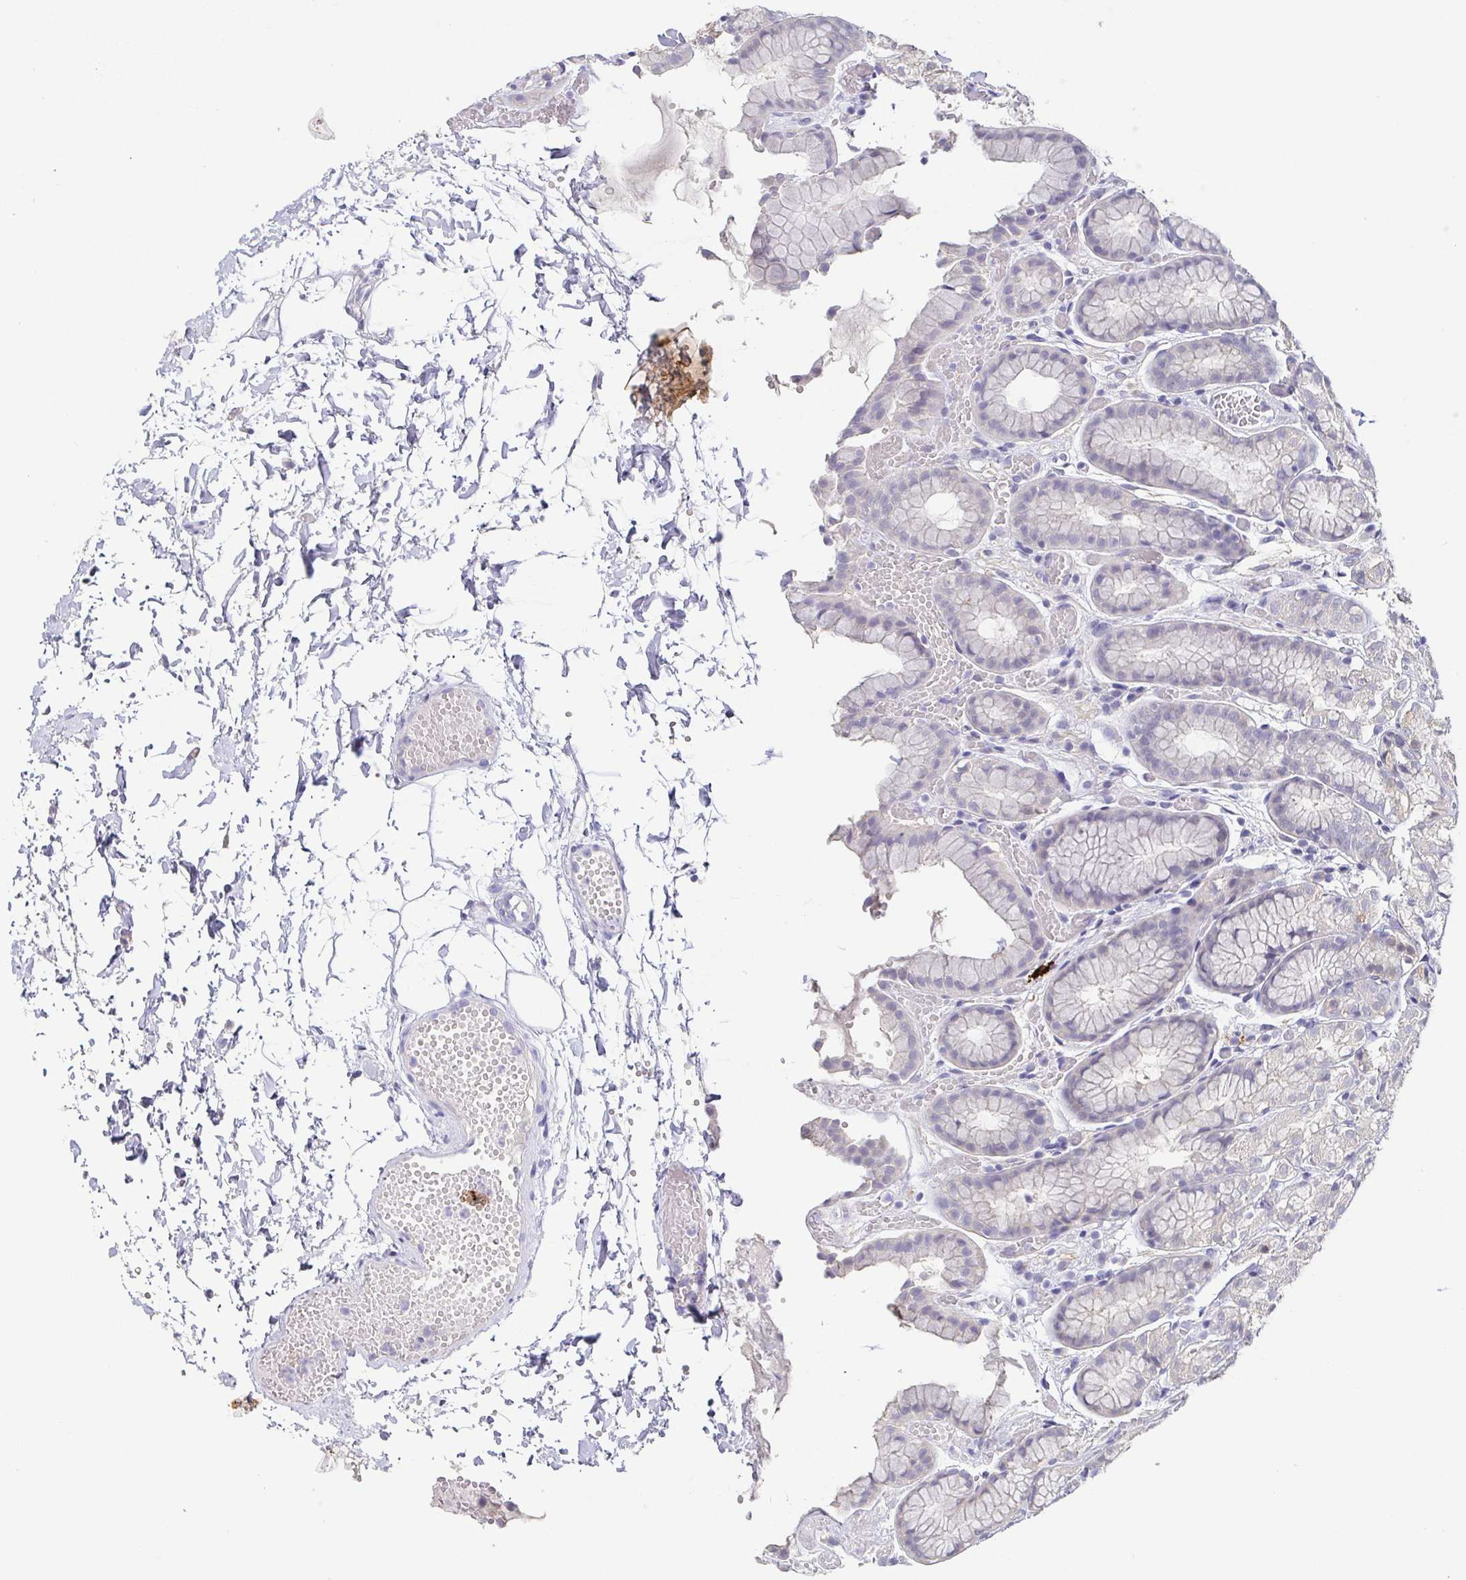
{"staining": {"intensity": "negative", "quantity": "none", "location": "none"}, "tissue": "stomach", "cell_type": "Glandular cells", "image_type": "normal", "snomed": [{"axis": "morphology", "description": "Normal tissue, NOS"}, {"axis": "topography", "description": "Stomach"}], "caption": "IHC photomicrograph of unremarkable stomach: human stomach stained with DAB displays no significant protein staining in glandular cells.", "gene": "RNASE7", "patient": {"sex": "male", "age": 70}}